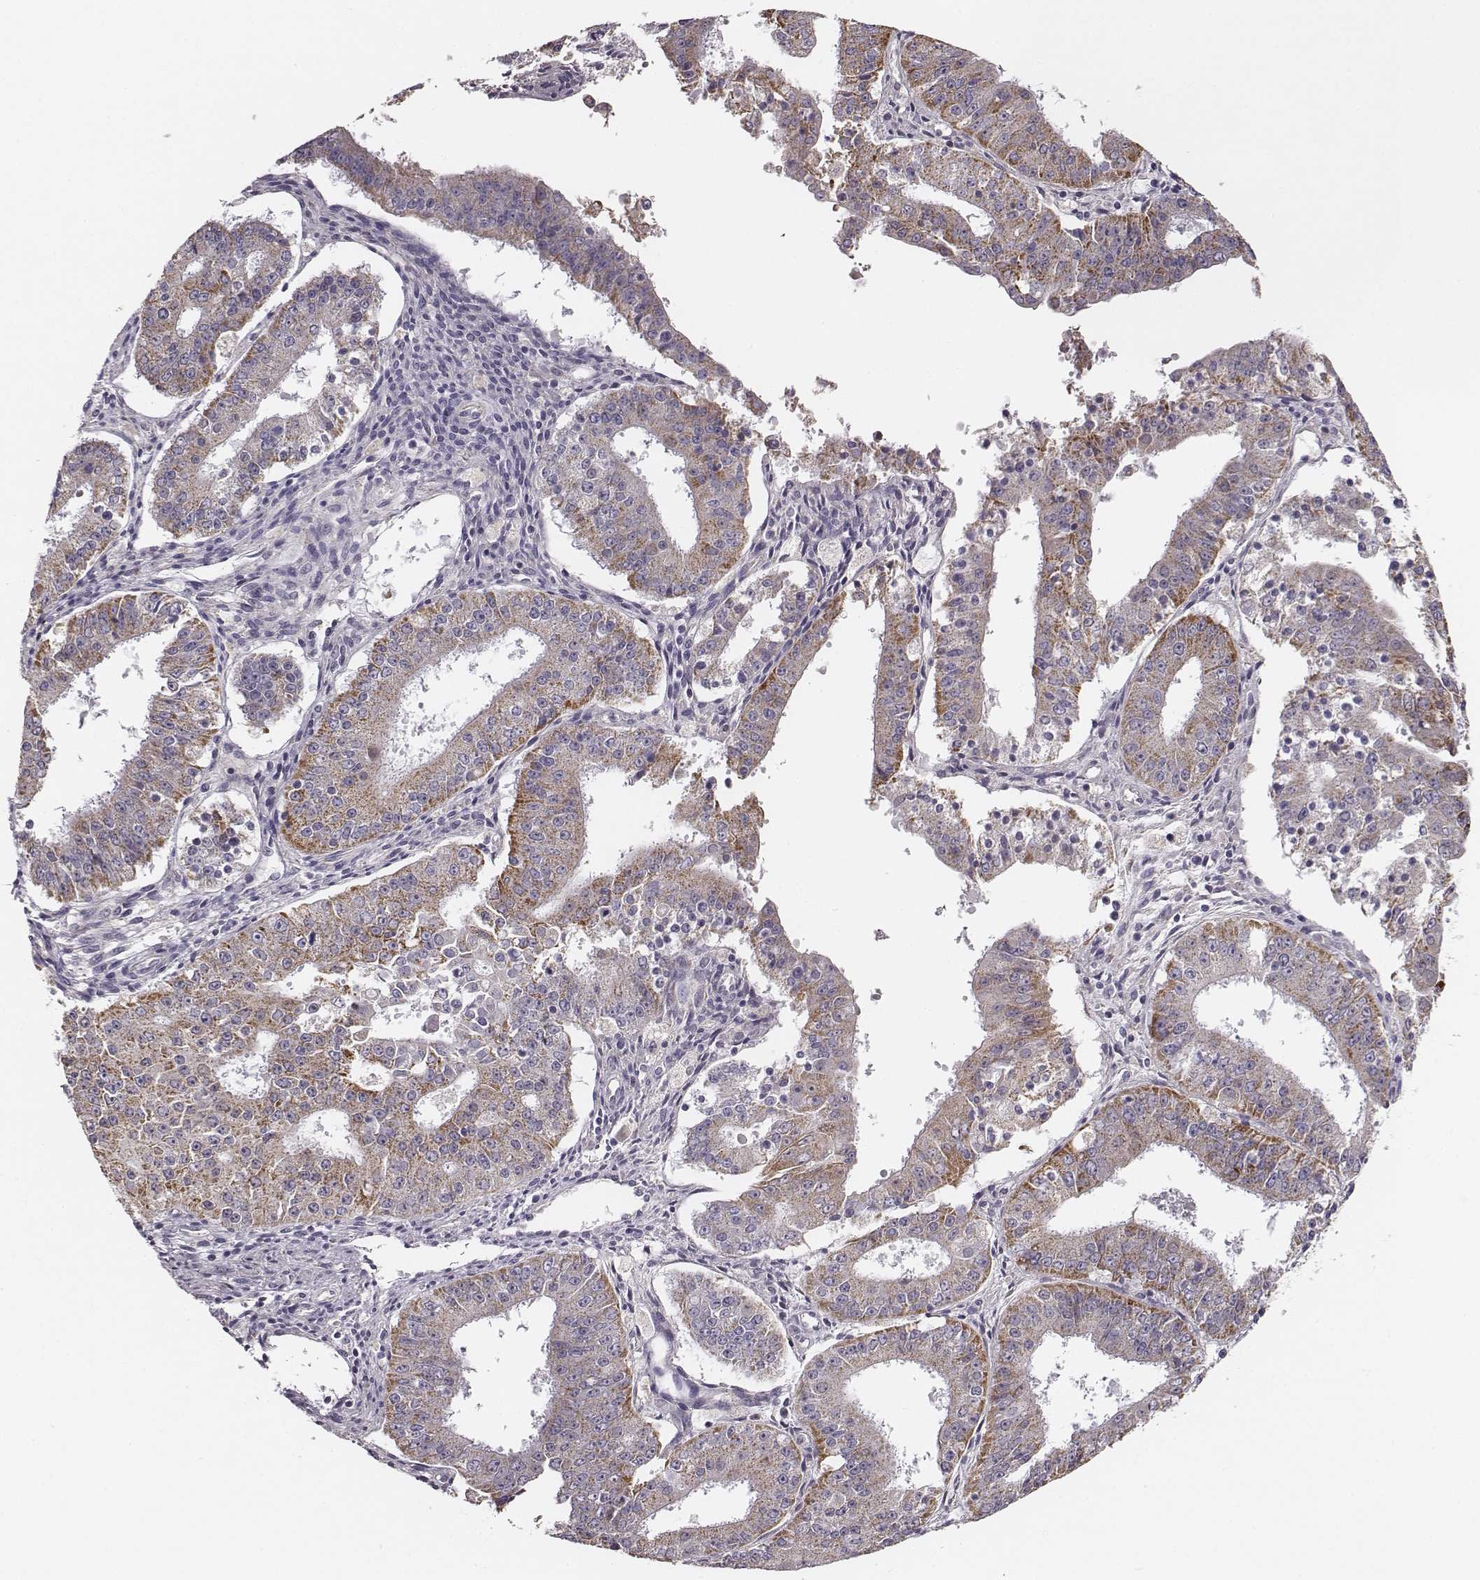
{"staining": {"intensity": "weak", "quantity": "25%-75%", "location": "cytoplasmic/membranous"}, "tissue": "ovarian cancer", "cell_type": "Tumor cells", "image_type": "cancer", "snomed": [{"axis": "morphology", "description": "Carcinoma, endometroid"}, {"axis": "topography", "description": "Ovary"}], "caption": "A histopathology image of human ovarian cancer (endometroid carcinoma) stained for a protein exhibits weak cytoplasmic/membranous brown staining in tumor cells.", "gene": "UBL4B", "patient": {"sex": "female", "age": 42}}